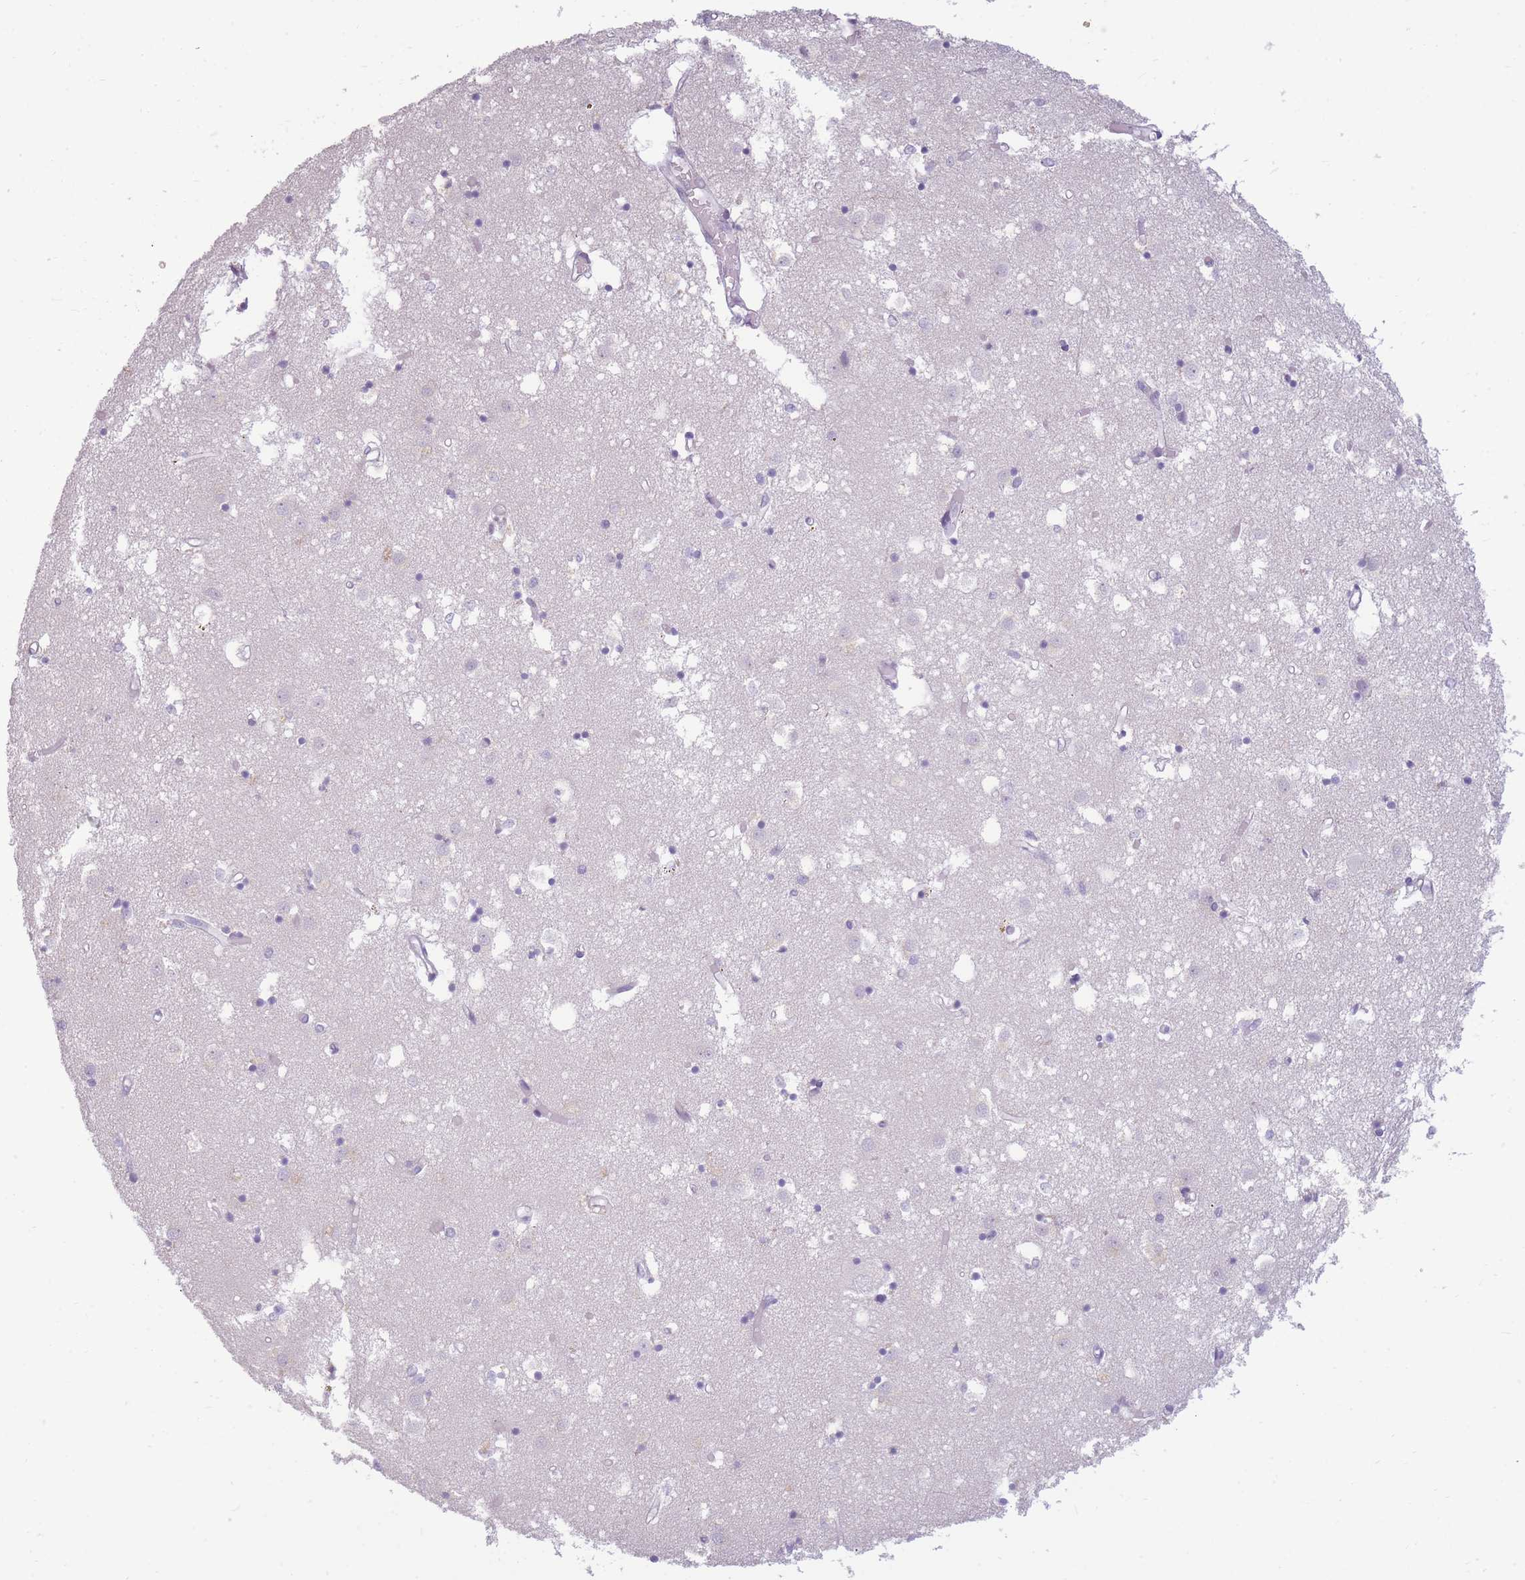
{"staining": {"intensity": "negative", "quantity": "none", "location": "none"}, "tissue": "caudate", "cell_type": "Glial cells", "image_type": "normal", "snomed": [{"axis": "morphology", "description": "Normal tissue, NOS"}, {"axis": "topography", "description": "Lateral ventricle wall"}], "caption": "Photomicrograph shows no significant protein staining in glial cells of unremarkable caudate.", "gene": "TPSD1", "patient": {"sex": "male", "age": 70}}